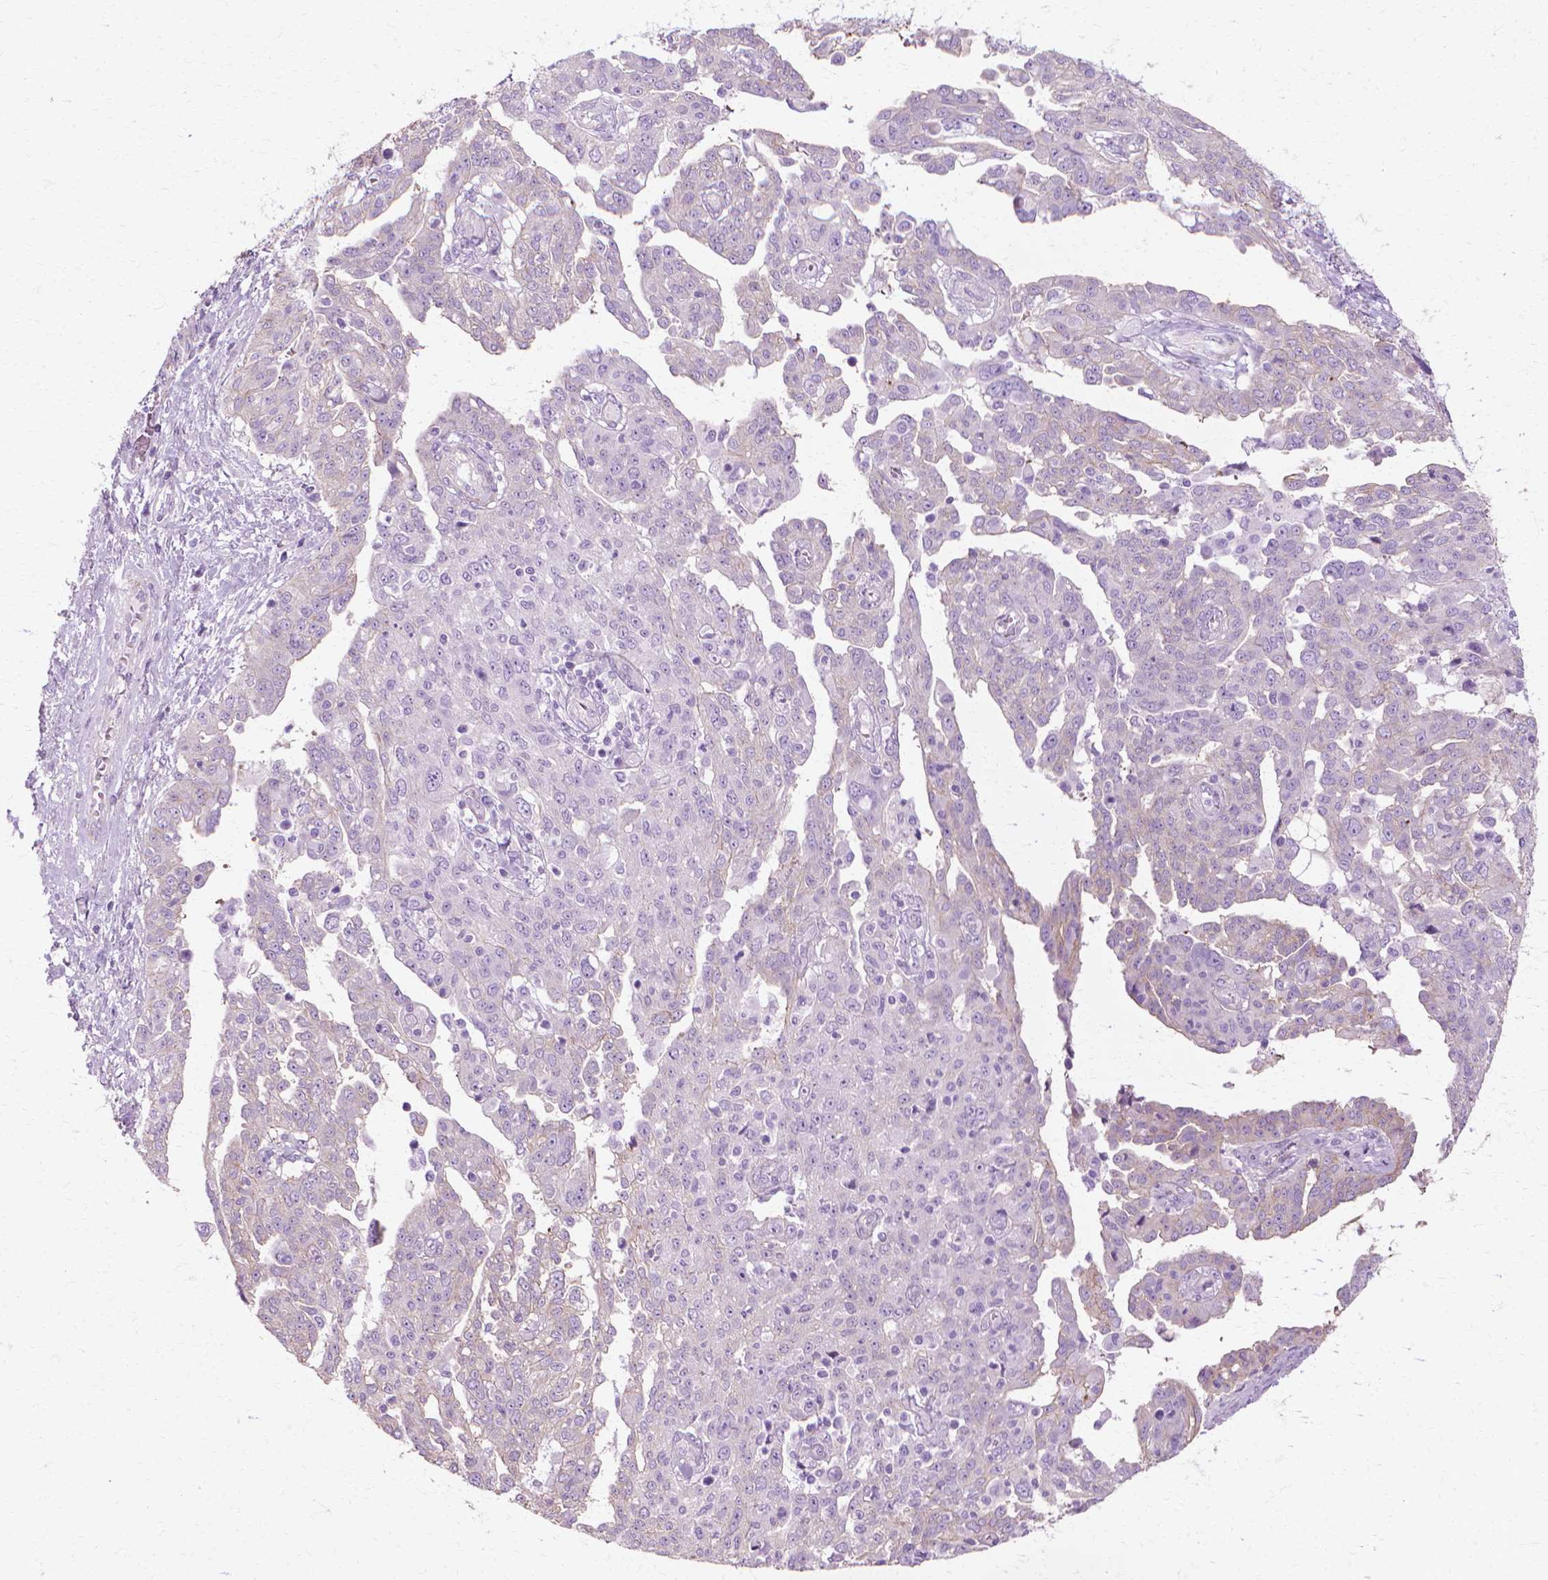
{"staining": {"intensity": "negative", "quantity": "none", "location": "none"}, "tissue": "ovarian cancer", "cell_type": "Tumor cells", "image_type": "cancer", "snomed": [{"axis": "morphology", "description": "Cystadenocarcinoma, serous, NOS"}, {"axis": "topography", "description": "Ovary"}], "caption": "Immunohistochemical staining of human ovarian serous cystadenocarcinoma exhibits no significant positivity in tumor cells.", "gene": "CFAP157", "patient": {"sex": "female", "age": 67}}